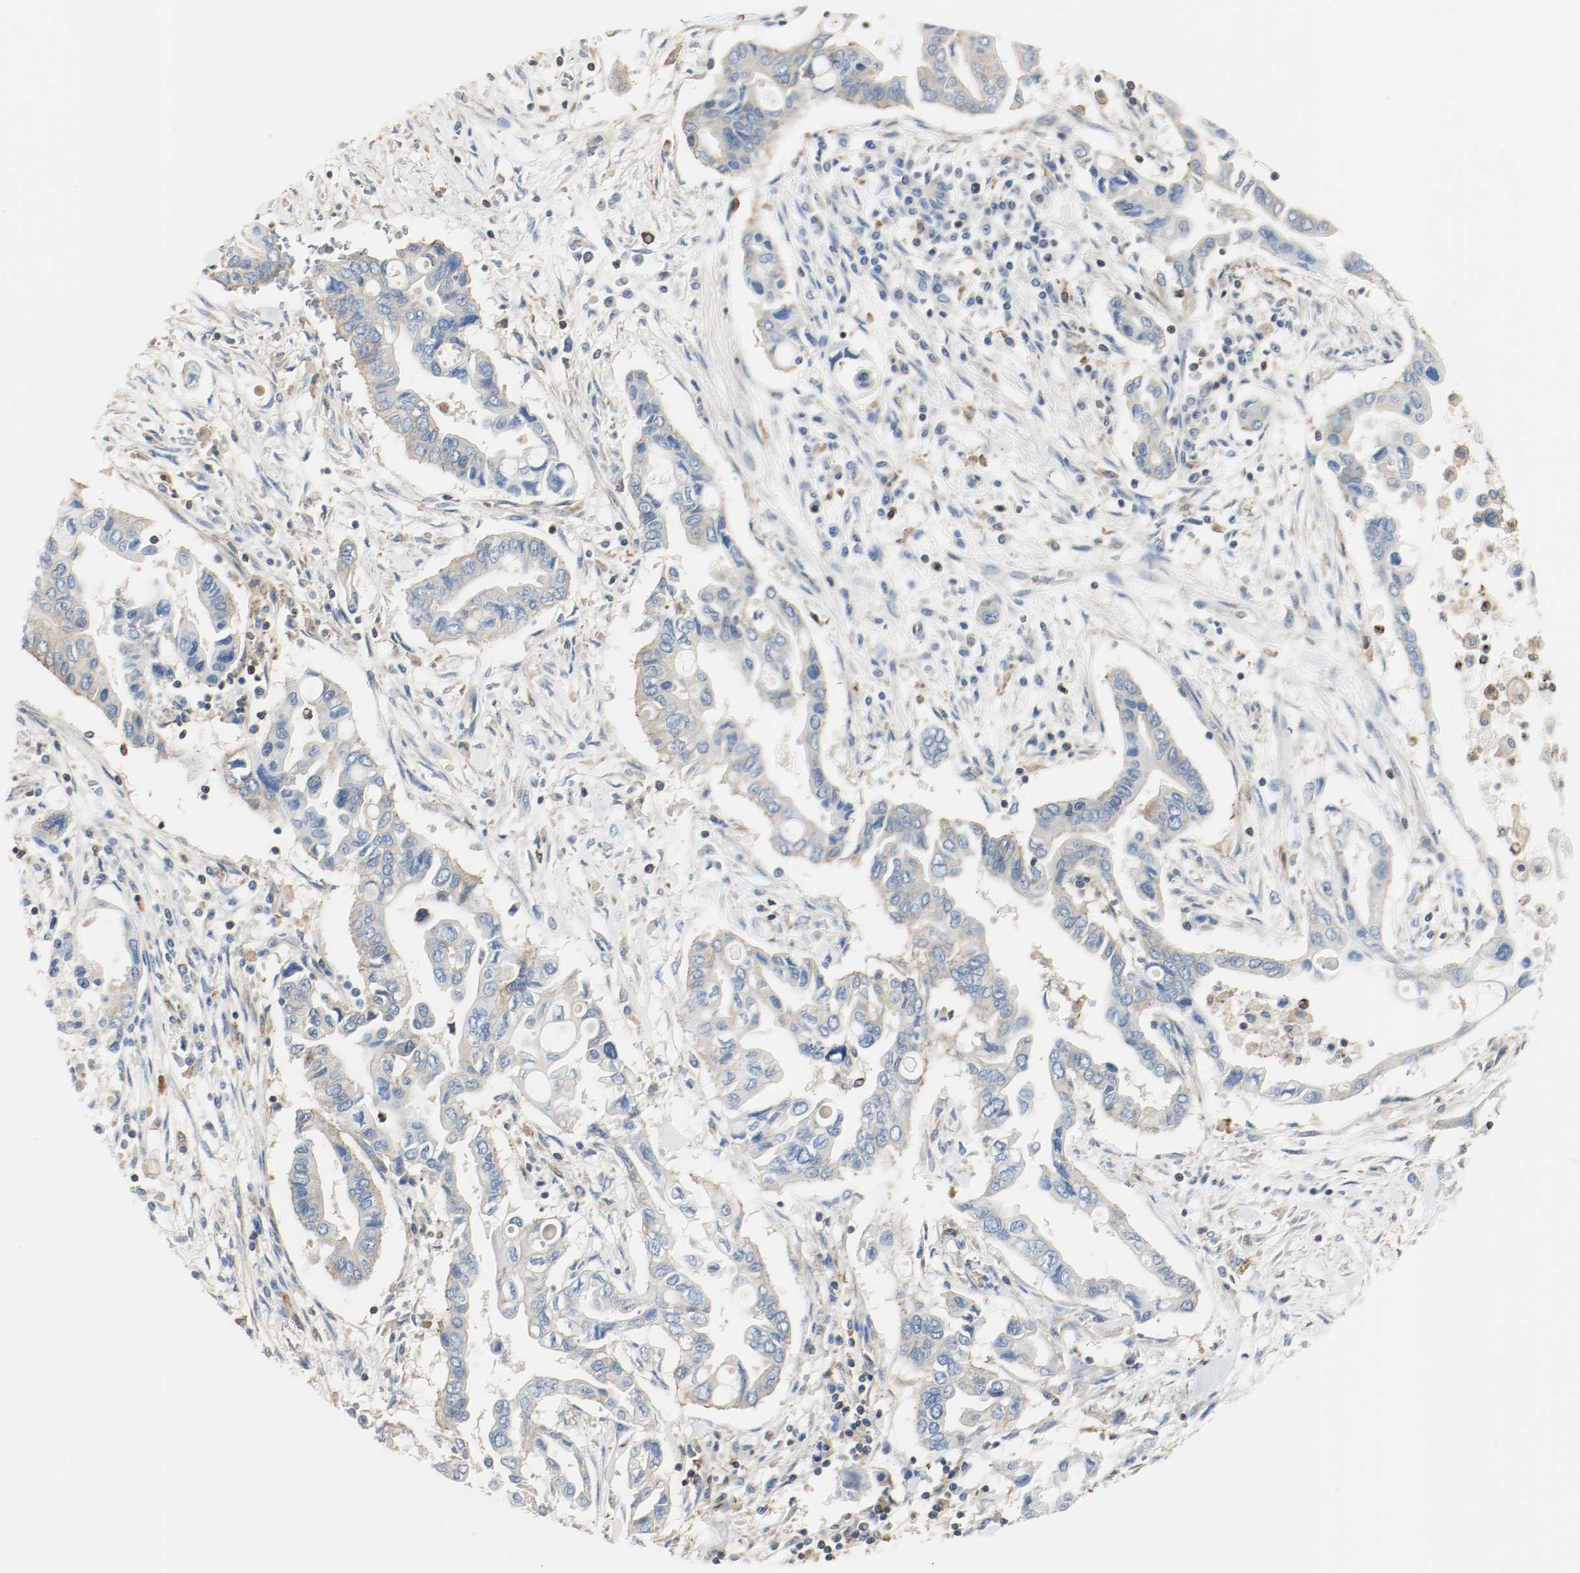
{"staining": {"intensity": "weak", "quantity": "25%-75%", "location": "cytoplasmic/membranous"}, "tissue": "pancreatic cancer", "cell_type": "Tumor cells", "image_type": "cancer", "snomed": [{"axis": "morphology", "description": "Adenocarcinoma, NOS"}, {"axis": "topography", "description": "Pancreas"}], "caption": "Immunohistochemical staining of human adenocarcinoma (pancreatic) exhibits low levels of weak cytoplasmic/membranous expression in about 25%-75% of tumor cells.", "gene": "ARPC1B", "patient": {"sex": "female", "age": 57}}